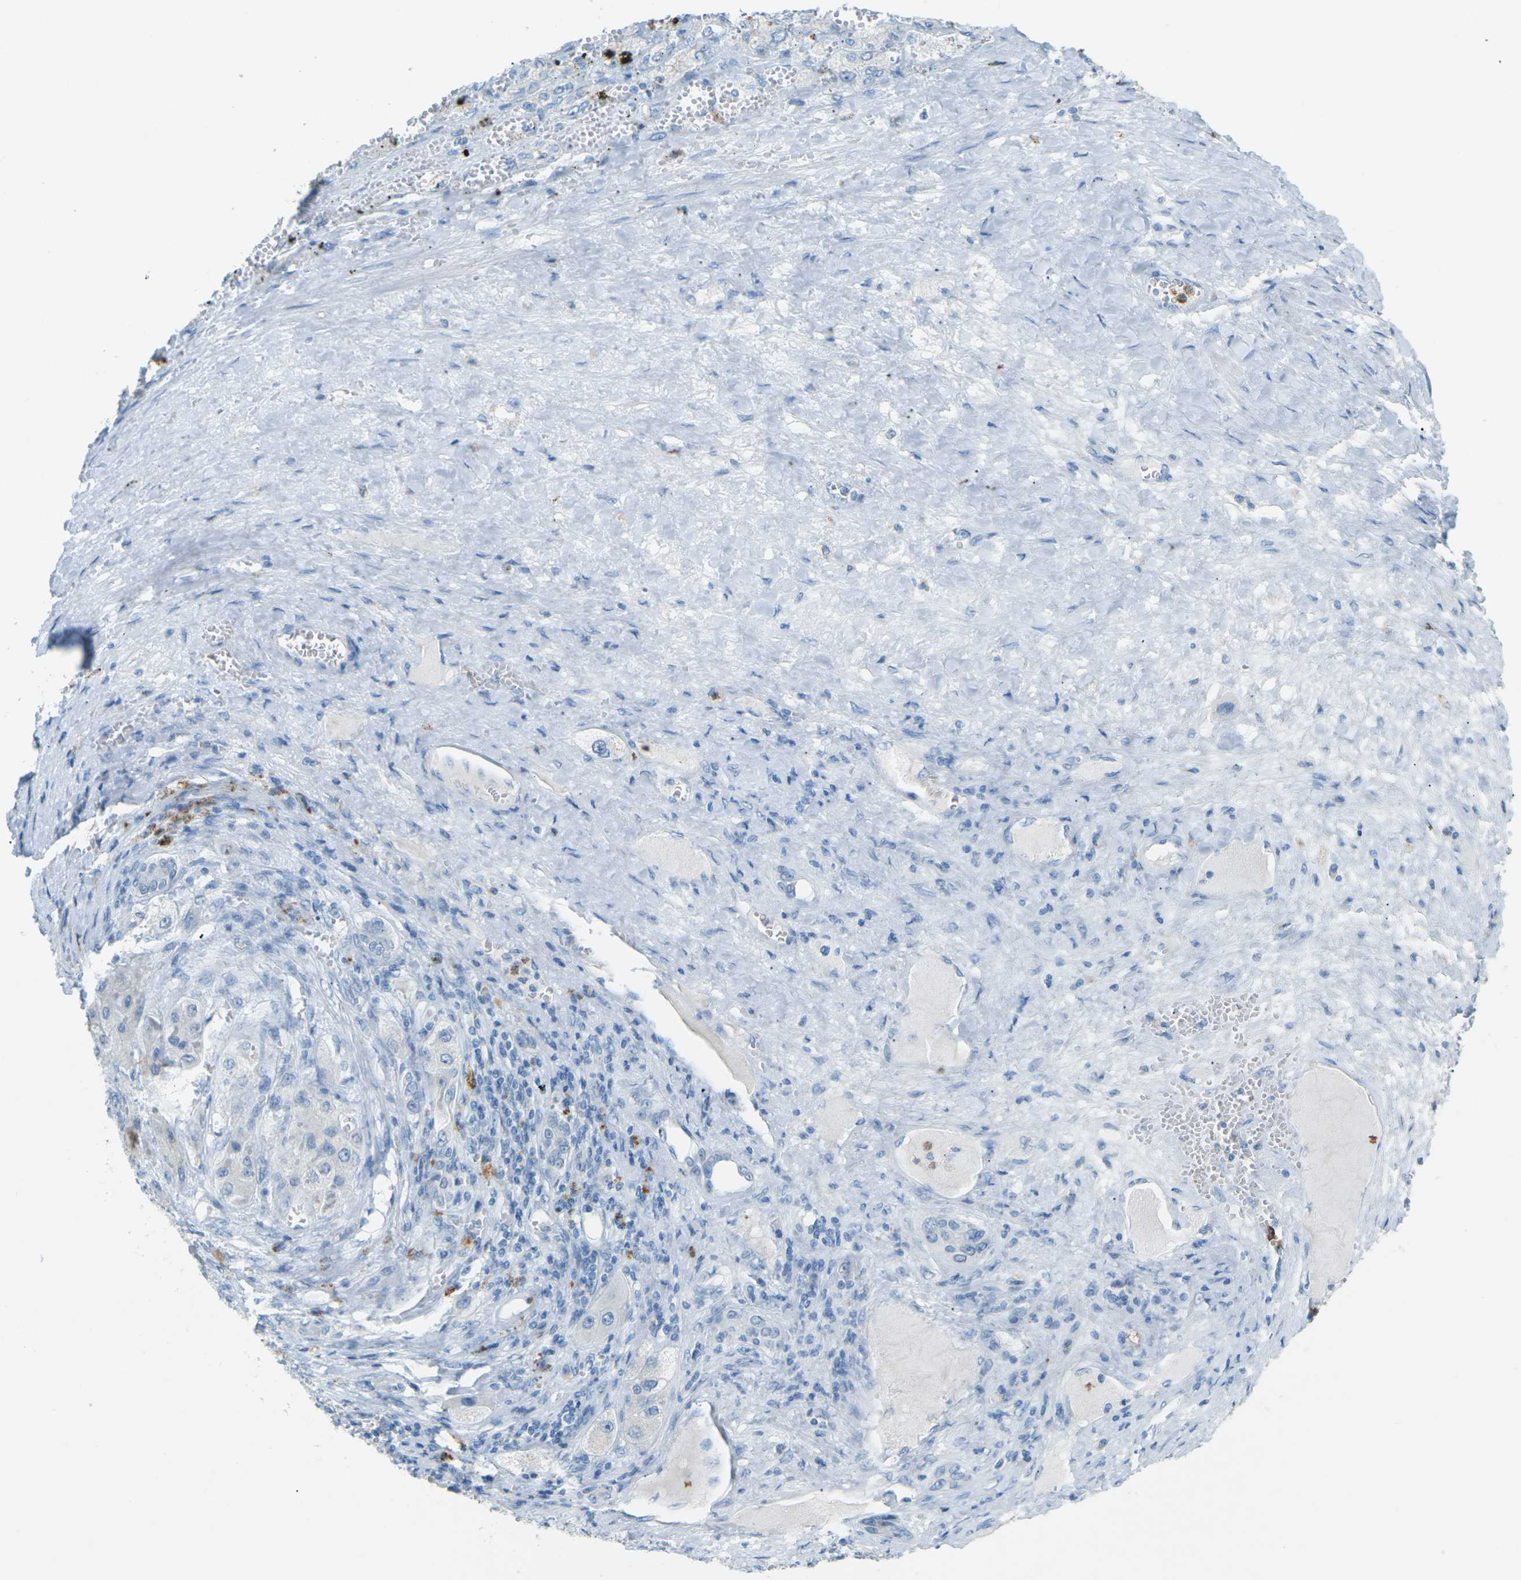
{"staining": {"intensity": "weak", "quantity": "<25%", "location": "cytoplasmic/membranous"}, "tissue": "liver cancer", "cell_type": "Tumor cells", "image_type": "cancer", "snomed": [{"axis": "morphology", "description": "Carcinoma, Hepatocellular, NOS"}, {"axis": "topography", "description": "Liver"}], "caption": "Tumor cells show no significant protein staining in liver cancer.", "gene": "CDH16", "patient": {"sex": "female", "age": 73}}